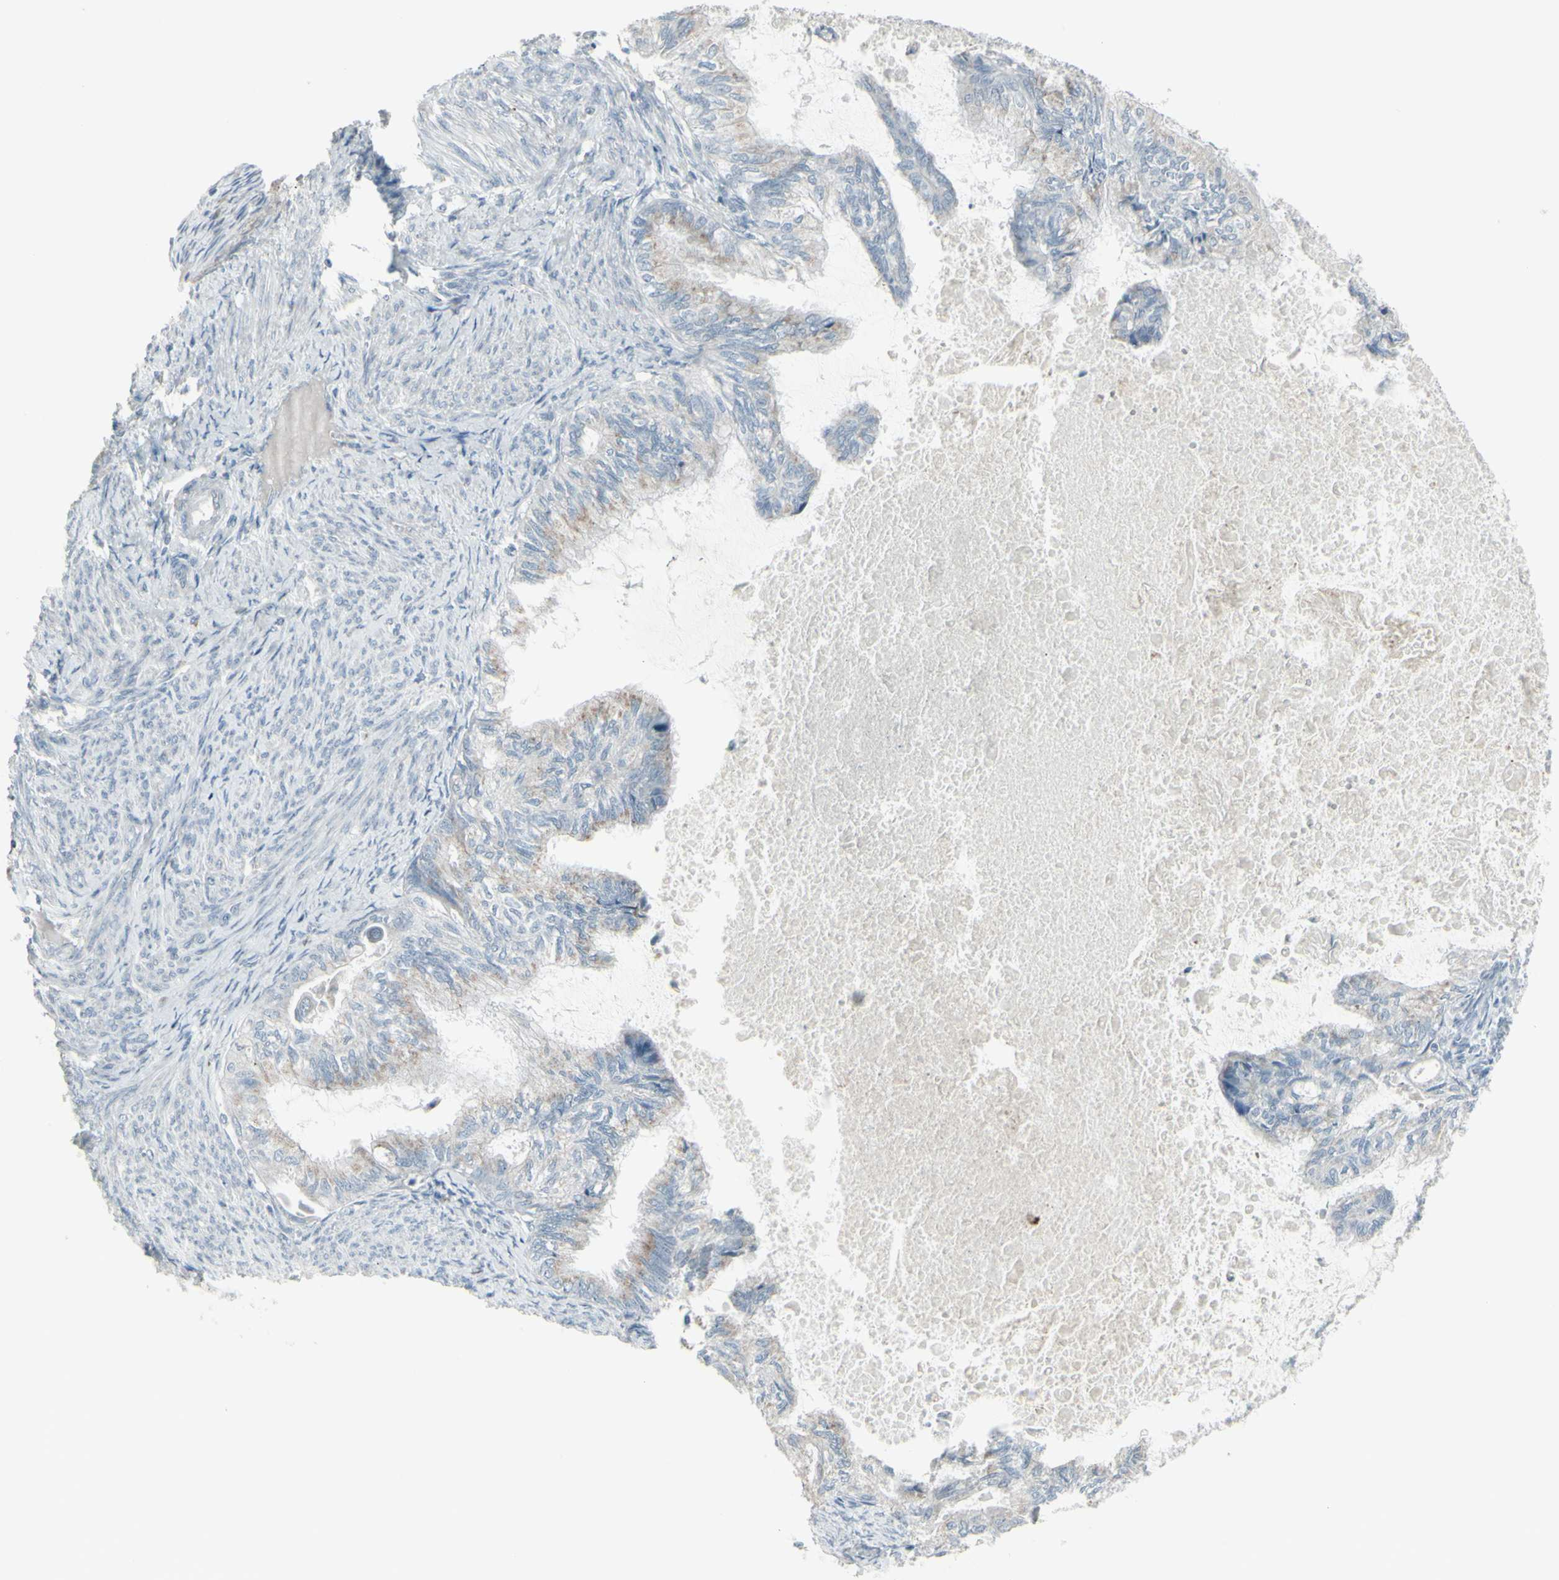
{"staining": {"intensity": "weak", "quantity": "25%-75%", "location": "cytoplasmic/membranous"}, "tissue": "cervical cancer", "cell_type": "Tumor cells", "image_type": "cancer", "snomed": [{"axis": "morphology", "description": "Normal tissue, NOS"}, {"axis": "morphology", "description": "Adenocarcinoma, NOS"}, {"axis": "topography", "description": "Cervix"}, {"axis": "topography", "description": "Endometrium"}], "caption": "Protein analysis of cervical cancer (adenocarcinoma) tissue demonstrates weak cytoplasmic/membranous expression in approximately 25%-75% of tumor cells. Using DAB (3,3'-diaminobenzidine) (brown) and hematoxylin (blue) stains, captured at high magnification using brightfield microscopy.", "gene": "CD79B", "patient": {"sex": "female", "age": 86}}